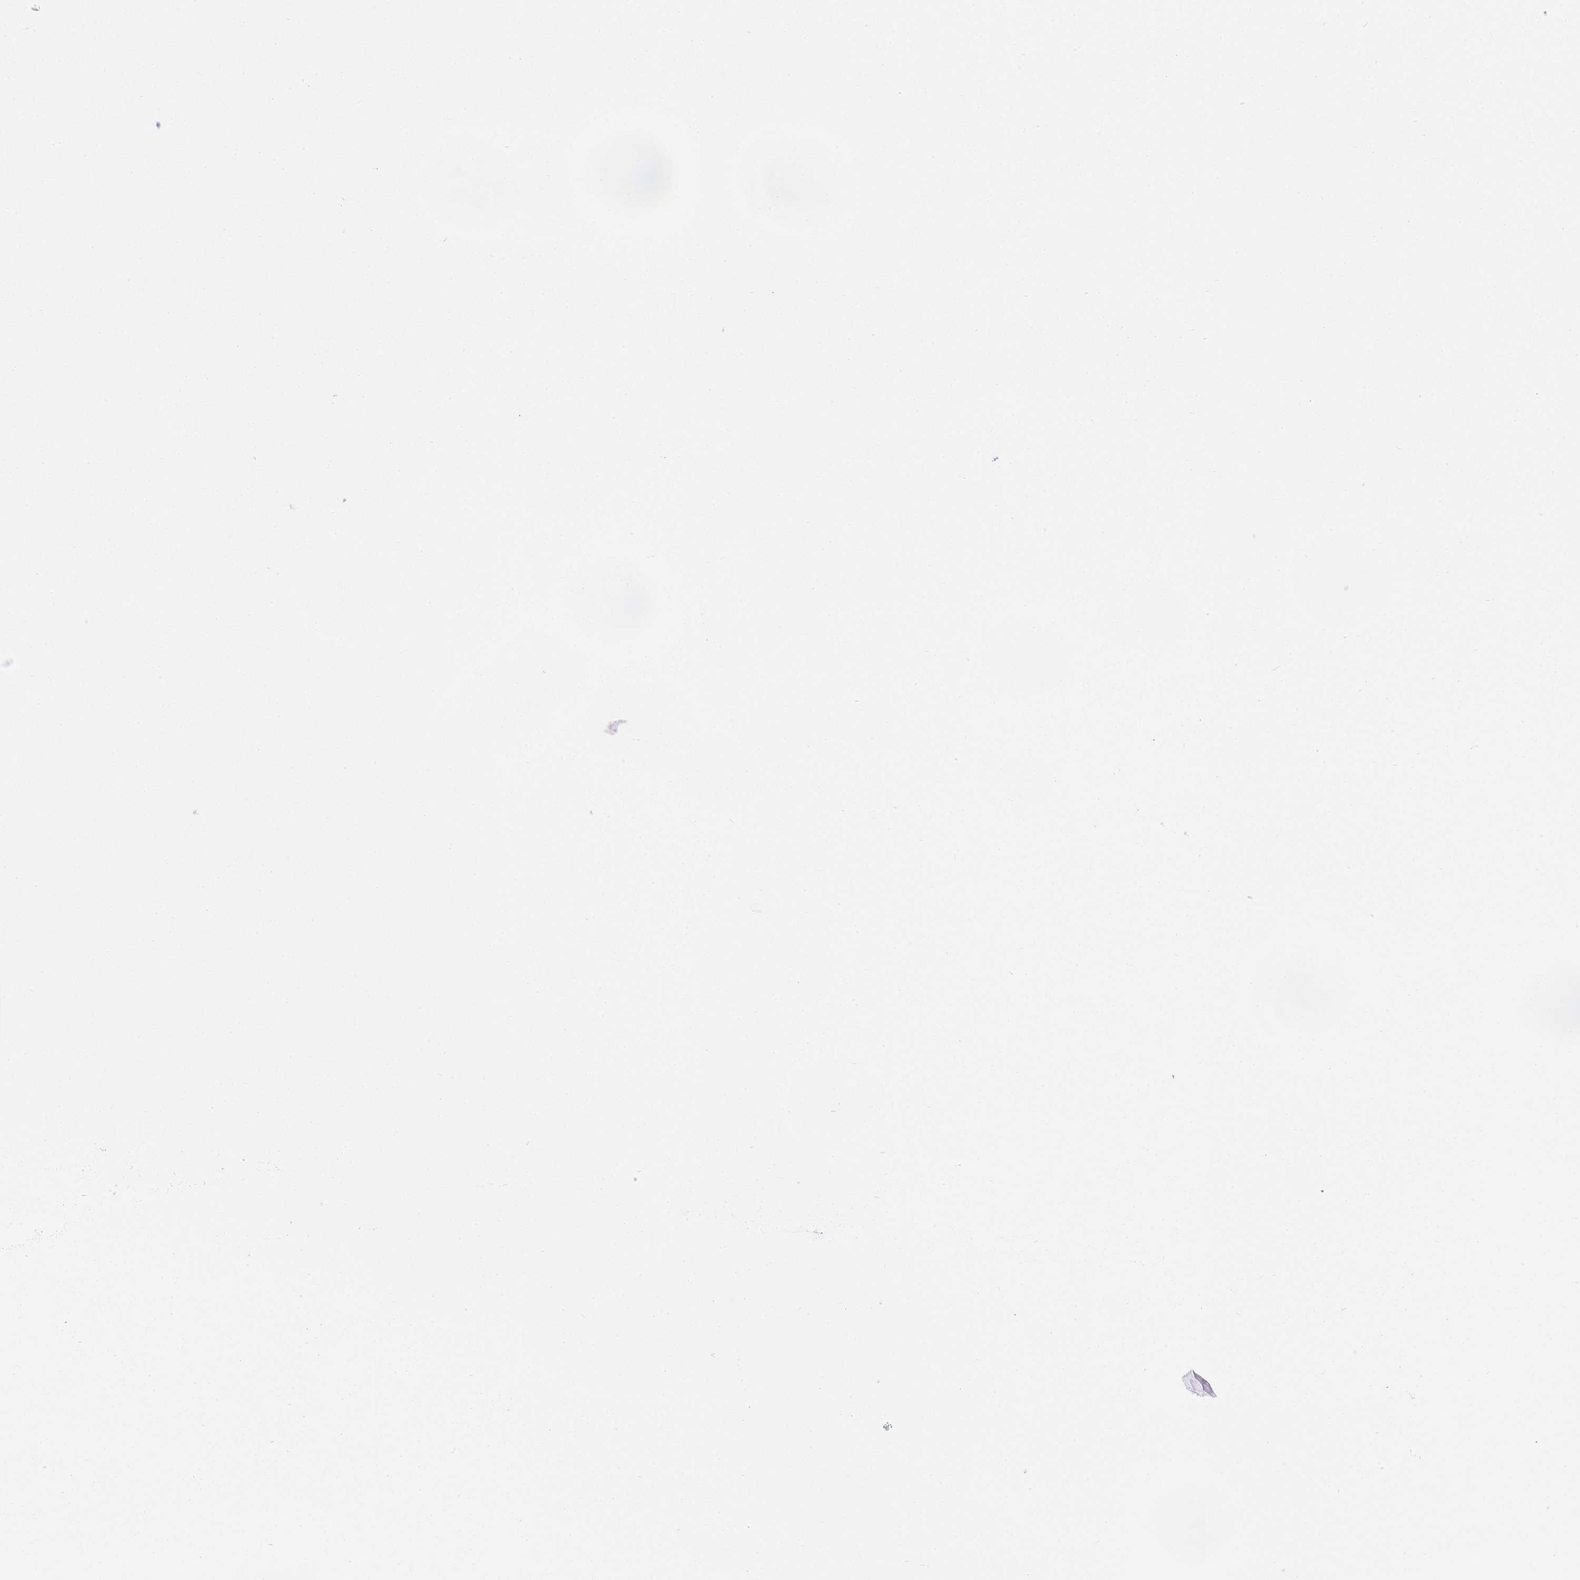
{"staining": {"intensity": "negative", "quantity": "none", "location": "none"}, "tissue": "parathyroid gland", "cell_type": "Glandular cells", "image_type": "normal", "snomed": [{"axis": "morphology", "description": "Normal tissue, NOS"}, {"axis": "topography", "description": "Parathyroid gland"}], "caption": "Immunohistochemistry (IHC) of unremarkable human parathyroid gland reveals no positivity in glandular cells. (DAB (3,3'-diaminobenzidine) immunohistochemistry (IHC) with hematoxylin counter stain).", "gene": "ENSG00000289258", "patient": {"sex": "female", "age": 56}}